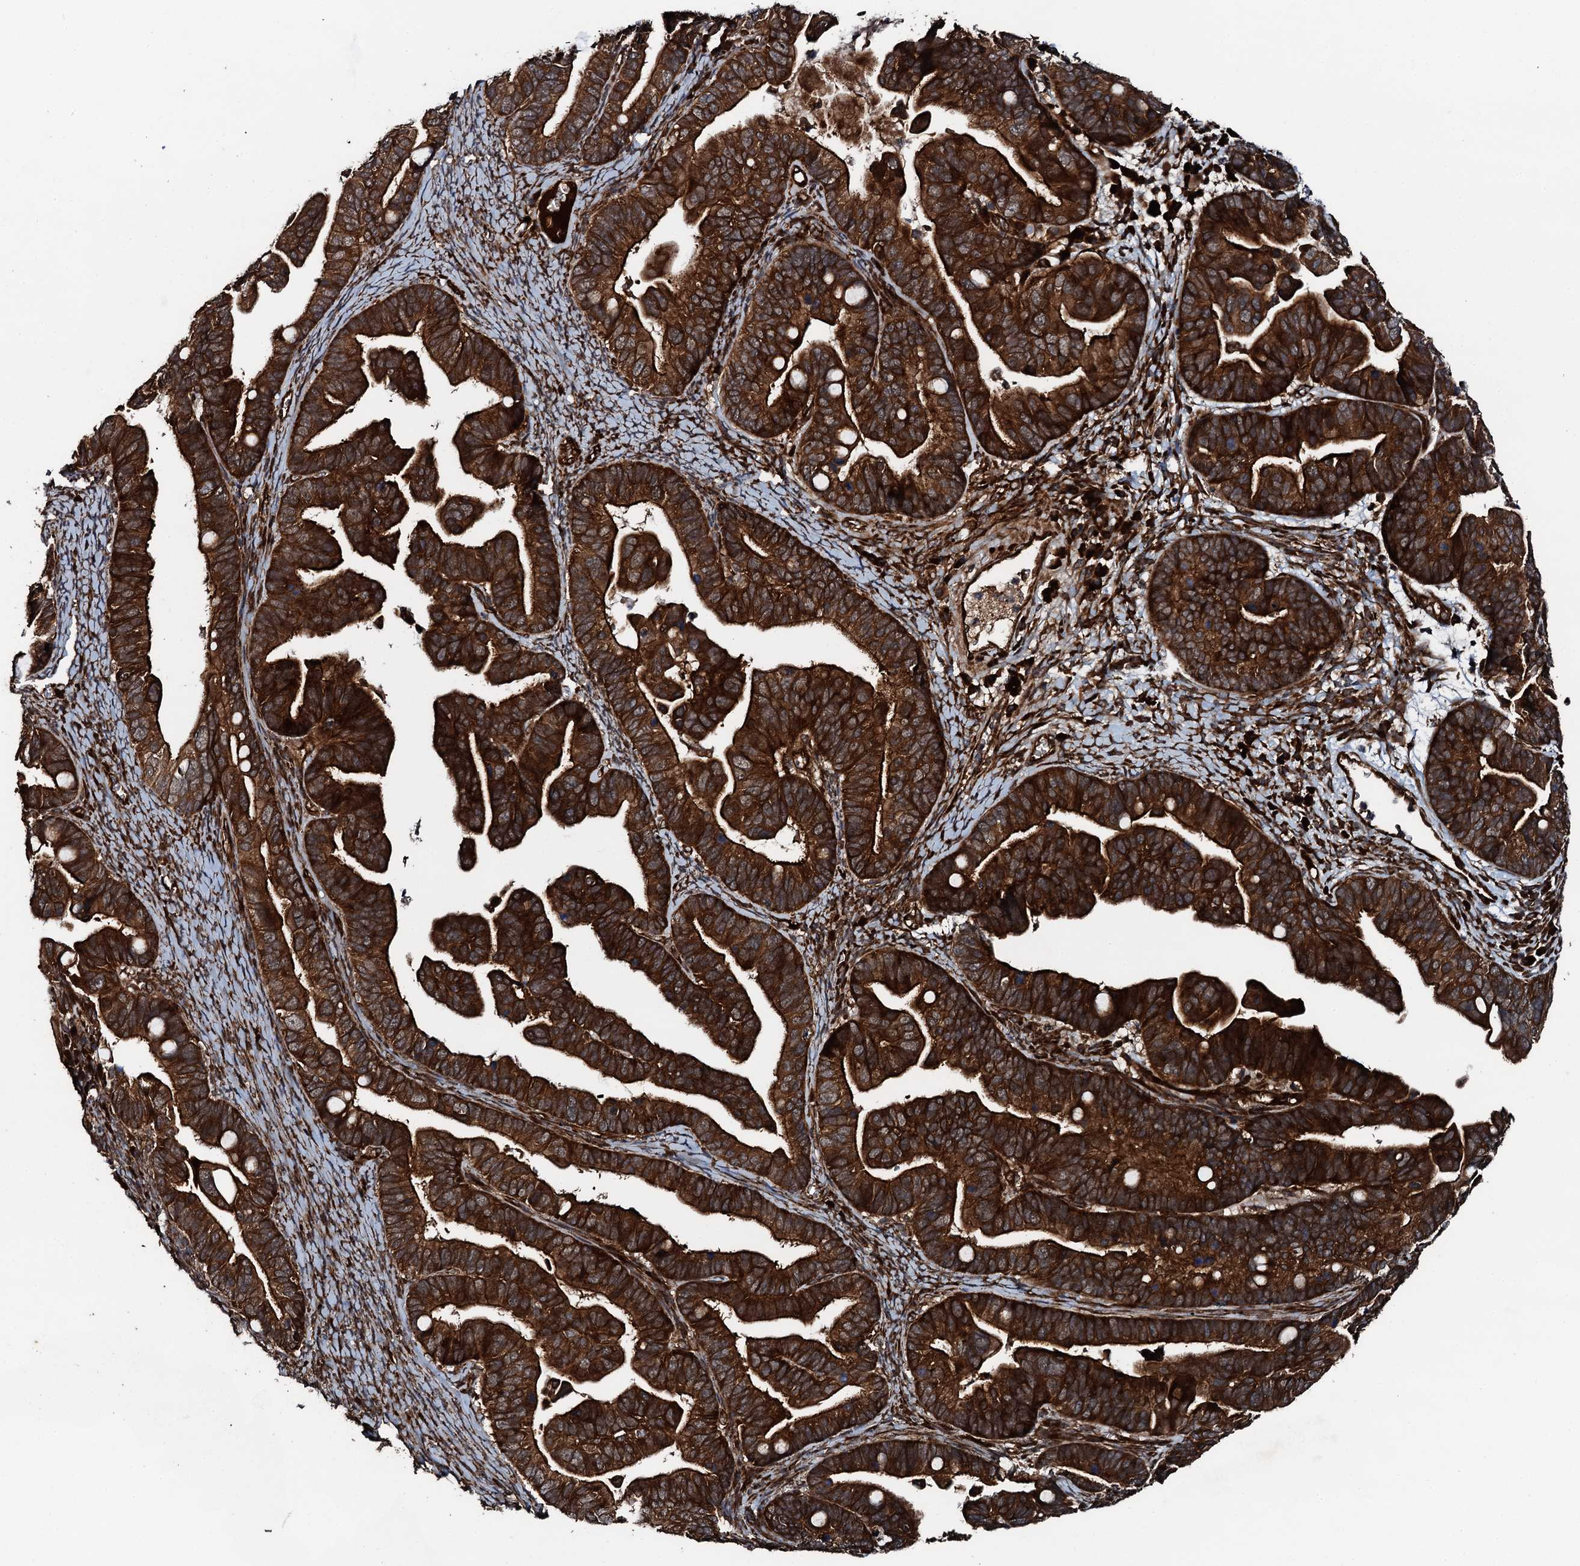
{"staining": {"intensity": "strong", "quantity": ">75%", "location": "cytoplasmic/membranous"}, "tissue": "ovarian cancer", "cell_type": "Tumor cells", "image_type": "cancer", "snomed": [{"axis": "morphology", "description": "Cystadenocarcinoma, serous, NOS"}, {"axis": "topography", "description": "Ovary"}], "caption": "Strong cytoplasmic/membranous protein staining is present in approximately >75% of tumor cells in ovarian cancer (serous cystadenocarcinoma).", "gene": "FLYWCH1", "patient": {"sex": "female", "age": 56}}